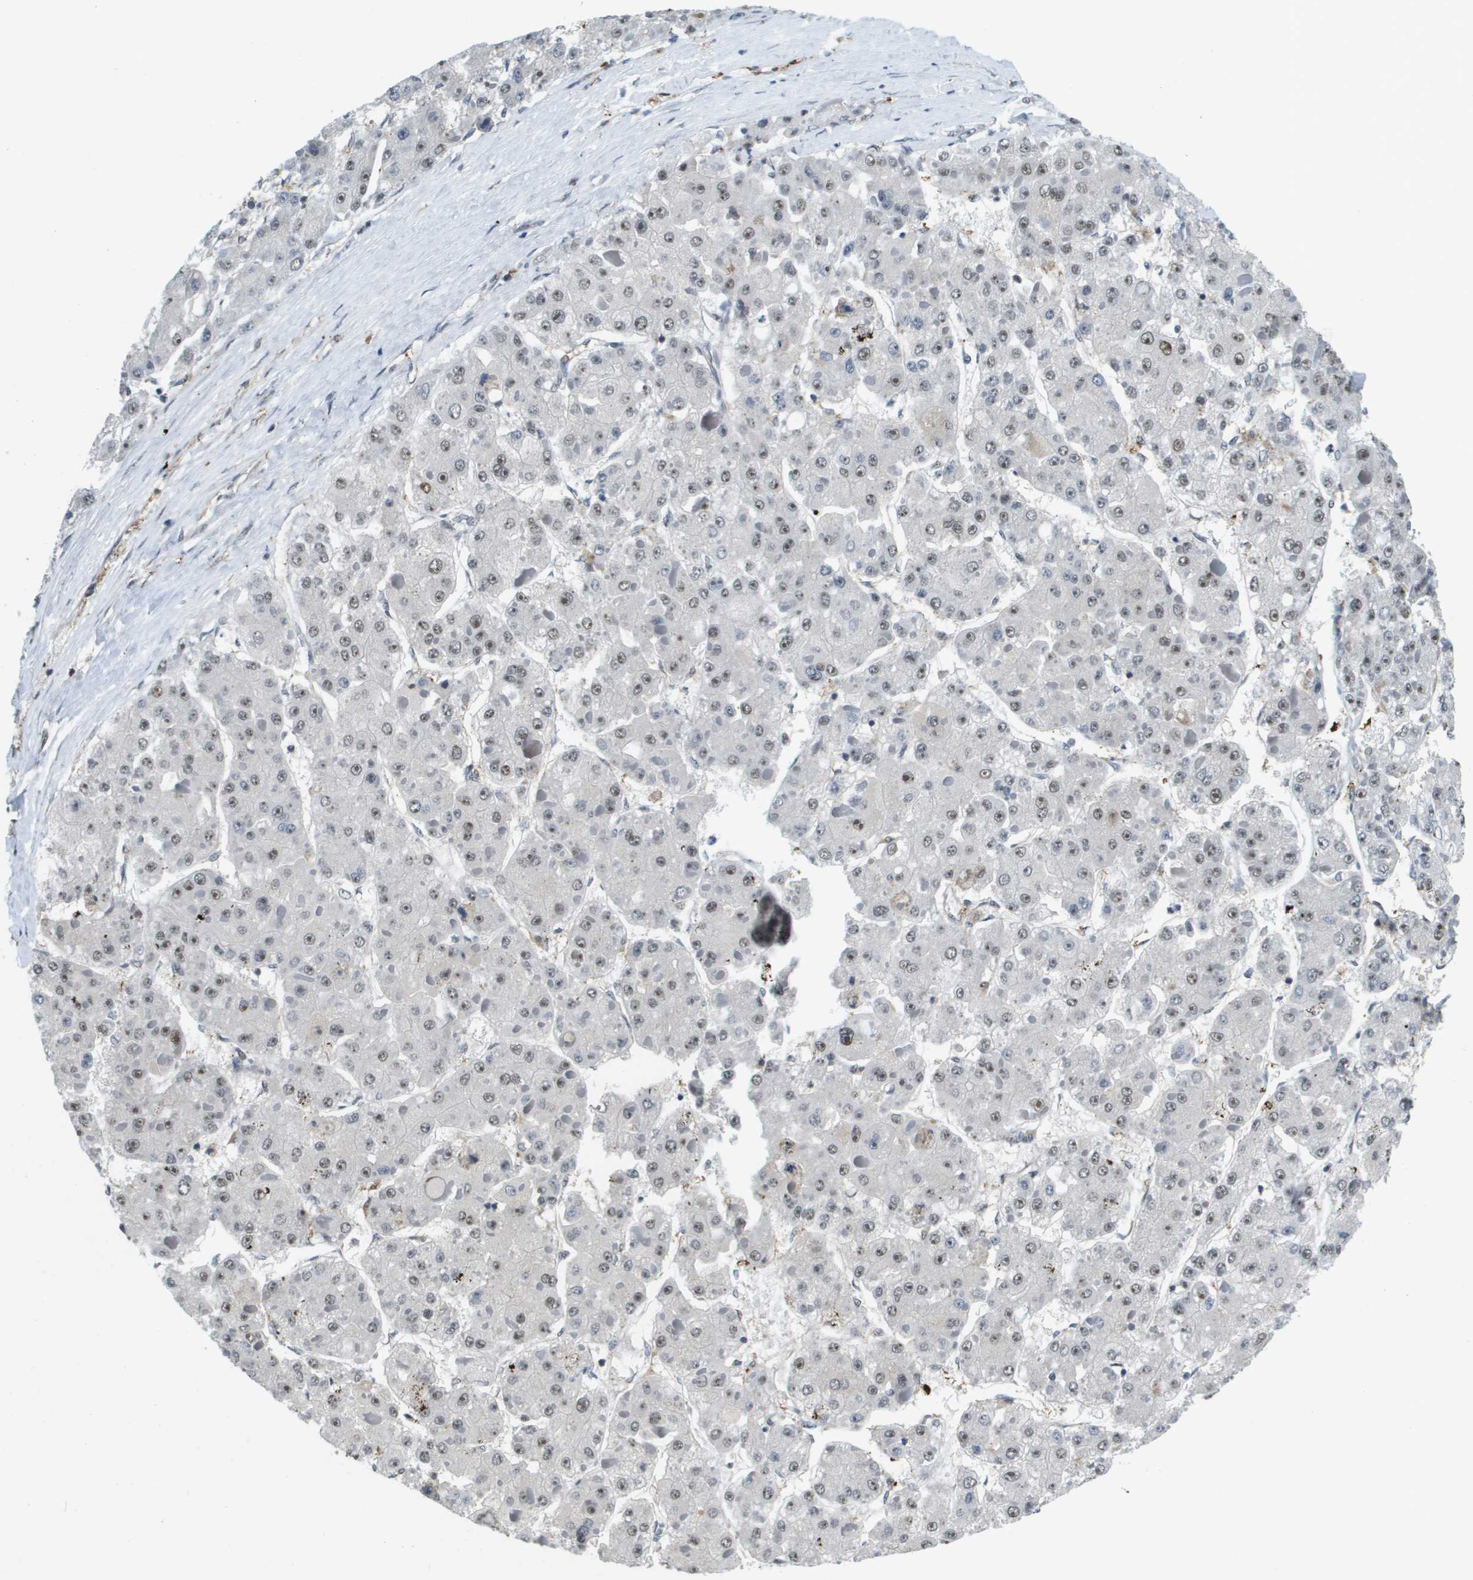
{"staining": {"intensity": "weak", "quantity": ">75%", "location": "nuclear"}, "tissue": "liver cancer", "cell_type": "Tumor cells", "image_type": "cancer", "snomed": [{"axis": "morphology", "description": "Carcinoma, Hepatocellular, NOS"}, {"axis": "topography", "description": "Liver"}], "caption": "Human liver cancer (hepatocellular carcinoma) stained with a protein marker shows weak staining in tumor cells.", "gene": "EP400", "patient": {"sex": "female", "age": 73}}